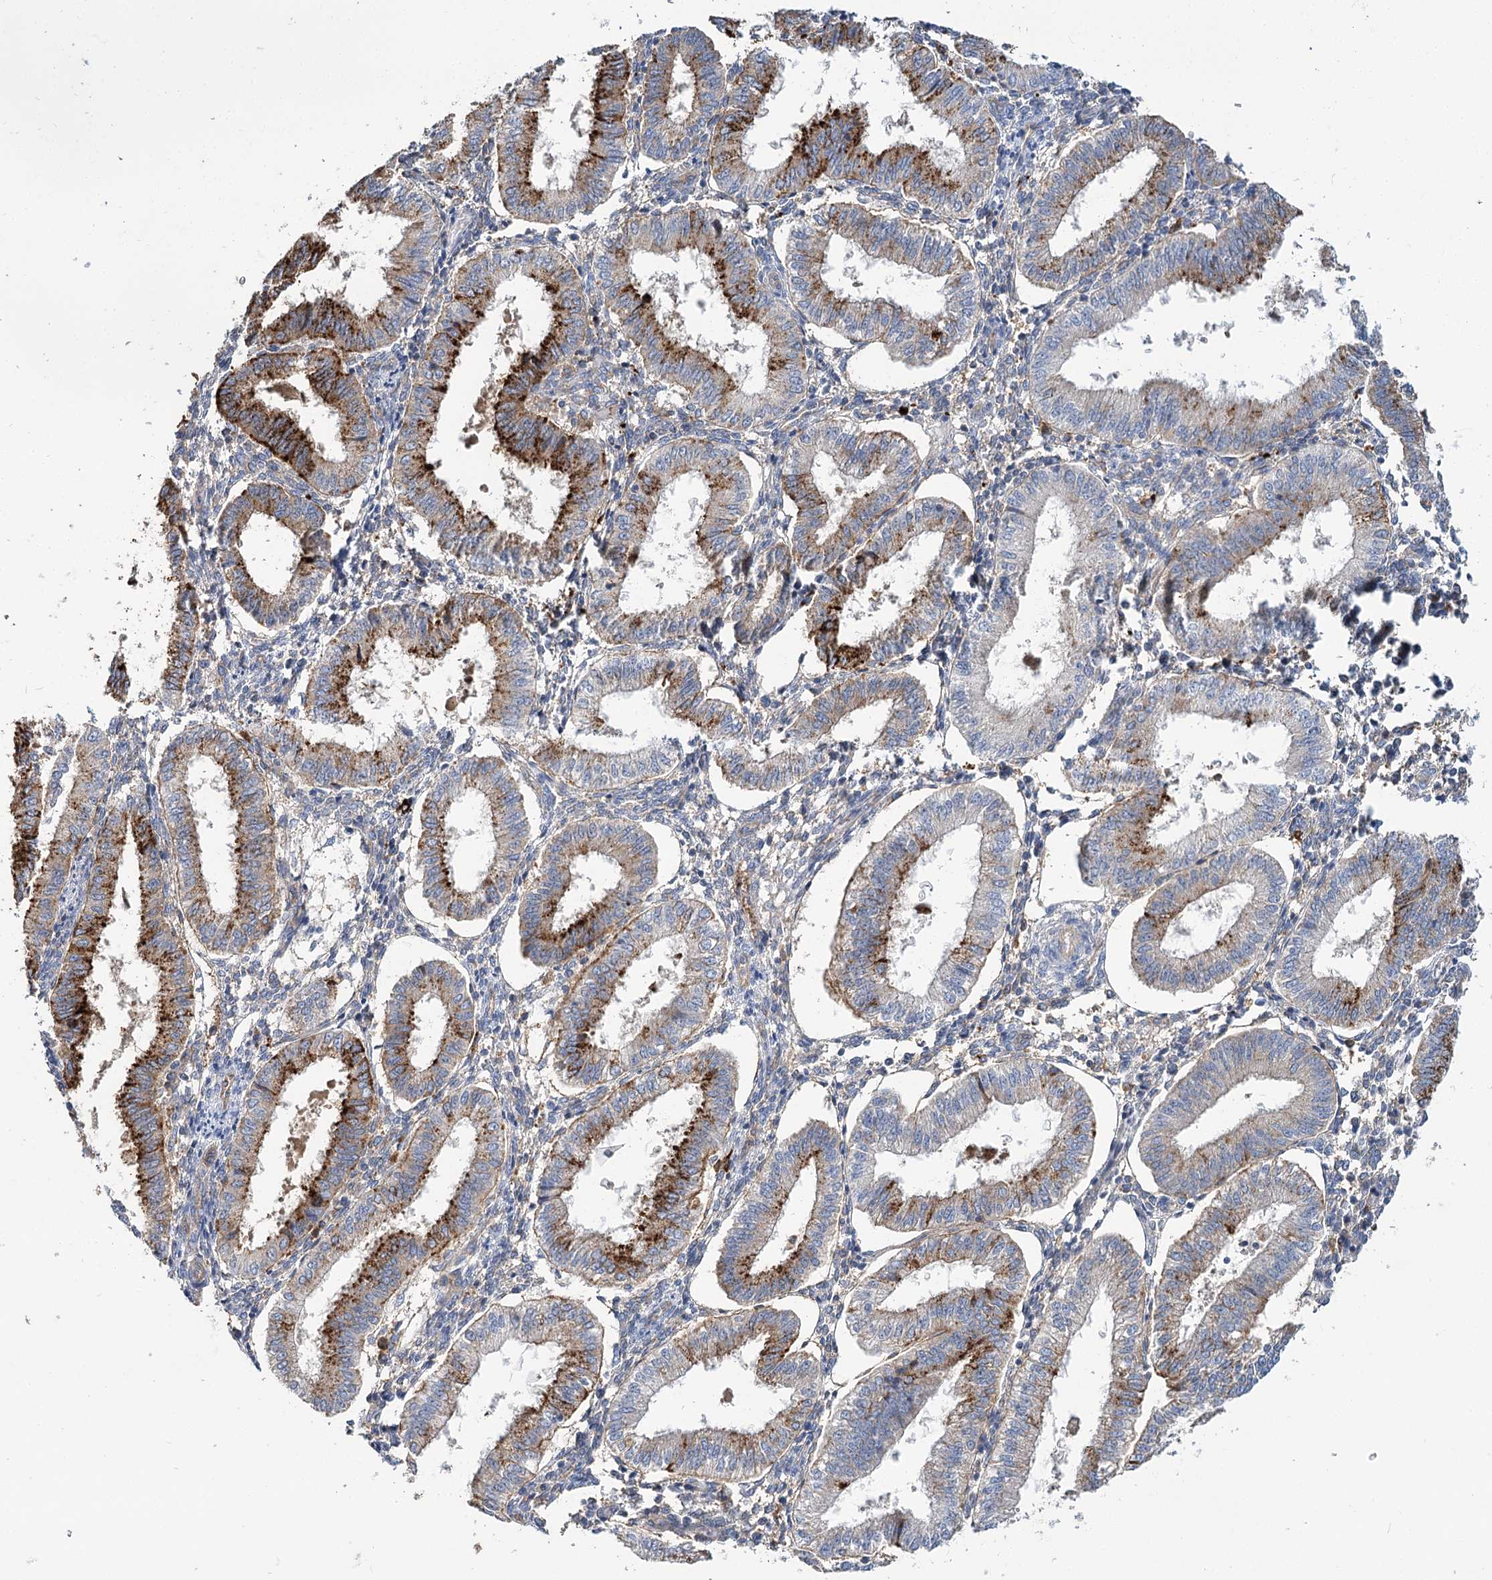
{"staining": {"intensity": "negative", "quantity": "none", "location": "none"}, "tissue": "endometrium", "cell_type": "Cells in endometrial stroma", "image_type": "normal", "snomed": [{"axis": "morphology", "description": "Normal tissue, NOS"}, {"axis": "topography", "description": "Endometrium"}], "caption": "Benign endometrium was stained to show a protein in brown. There is no significant staining in cells in endometrial stroma.", "gene": "GUSB", "patient": {"sex": "female", "age": 39}}